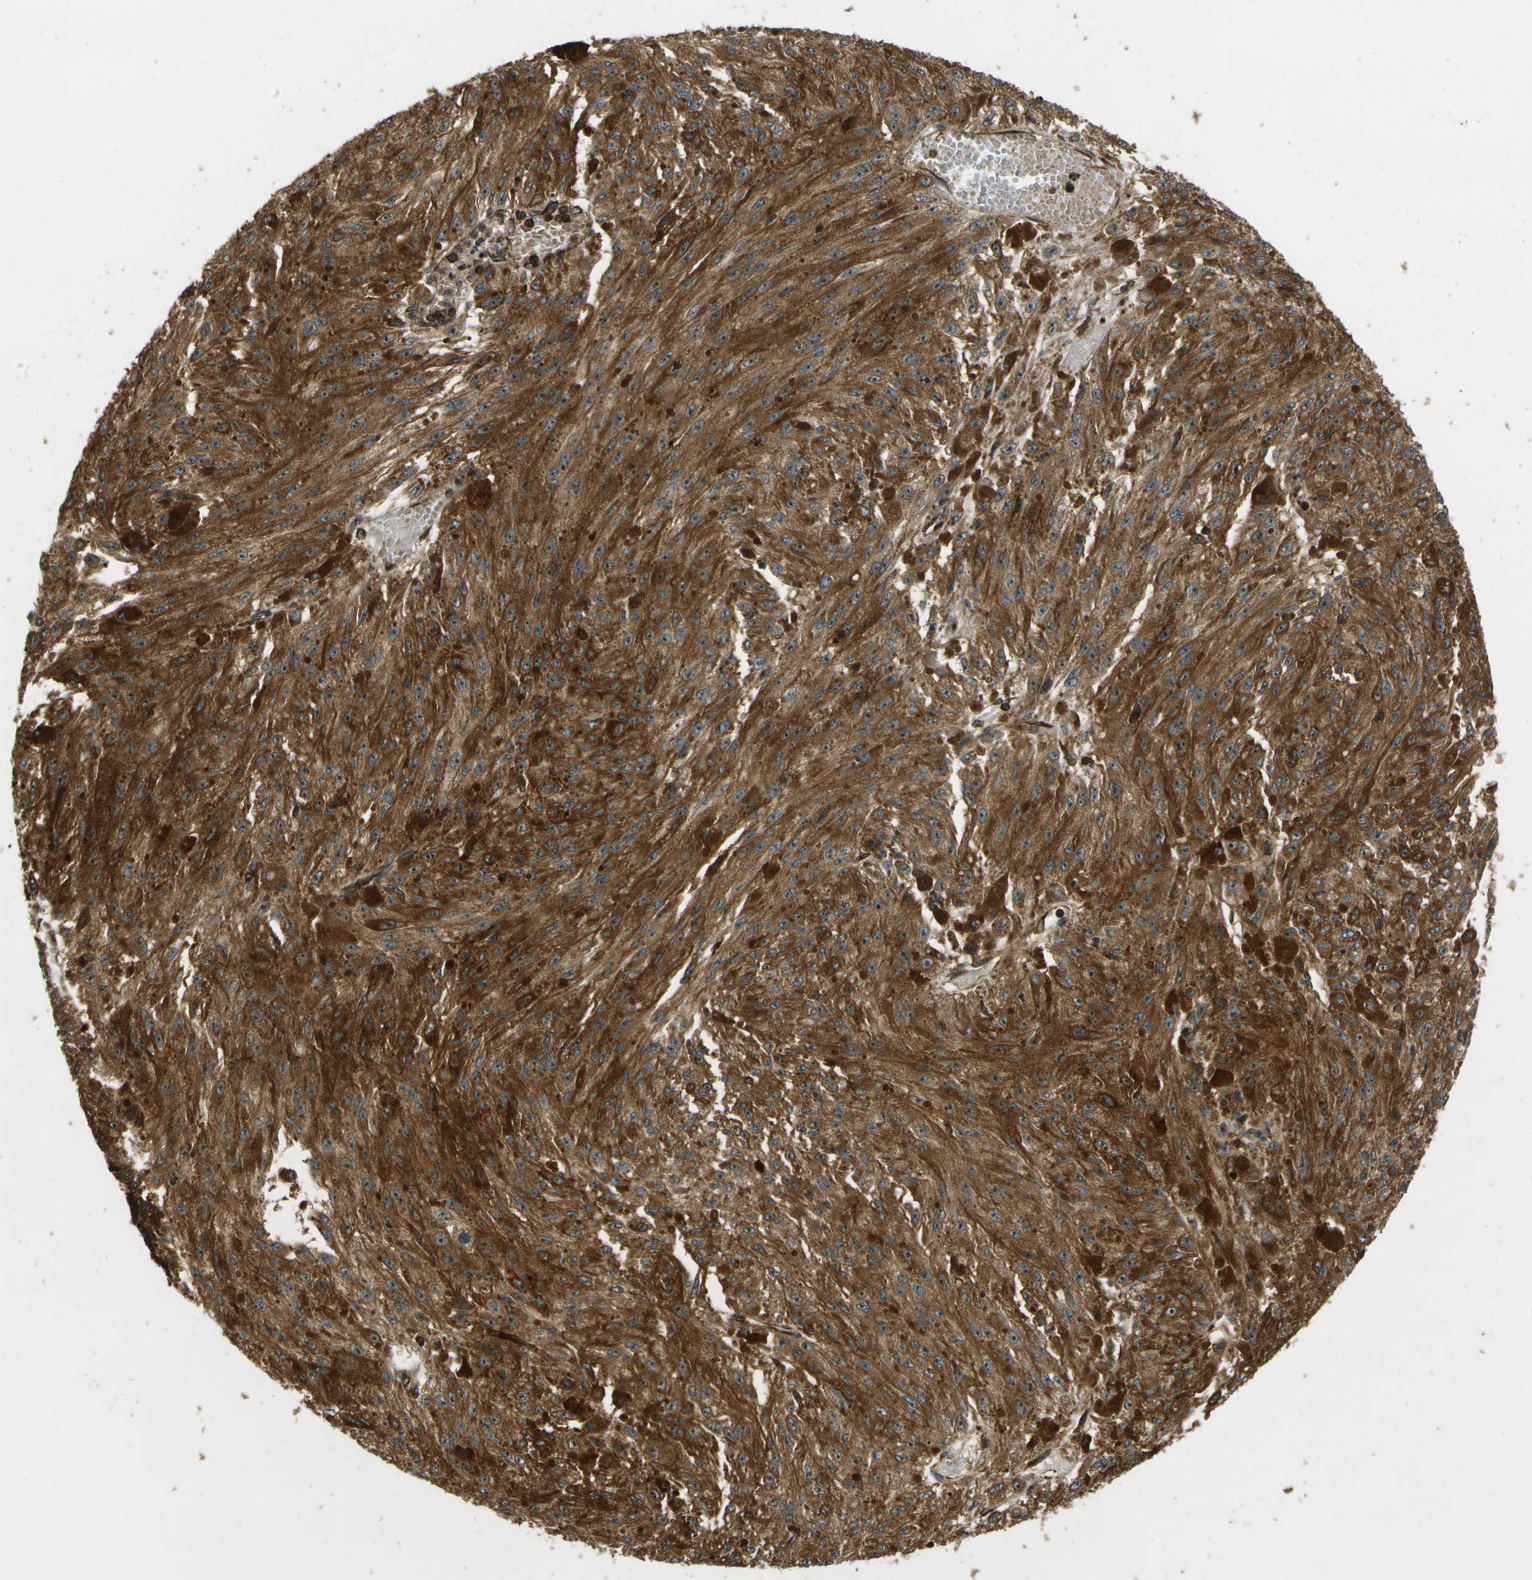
{"staining": {"intensity": "strong", "quantity": ">75%", "location": "cytoplasmic/membranous,nuclear"}, "tissue": "melanoma", "cell_type": "Tumor cells", "image_type": "cancer", "snomed": [{"axis": "morphology", "description": "Malignant melanoma, NOS"}, {"axis": "topography", "description": "Other"}], "caption": "The photomicrograph displays a brown stain indicating the presence of a protein in the cytoplasmic/membranous and nuclear of tumor cells in malignant melanoma.", "gene": "LRP12", "patient": {"sex": "male", "age": 79}}